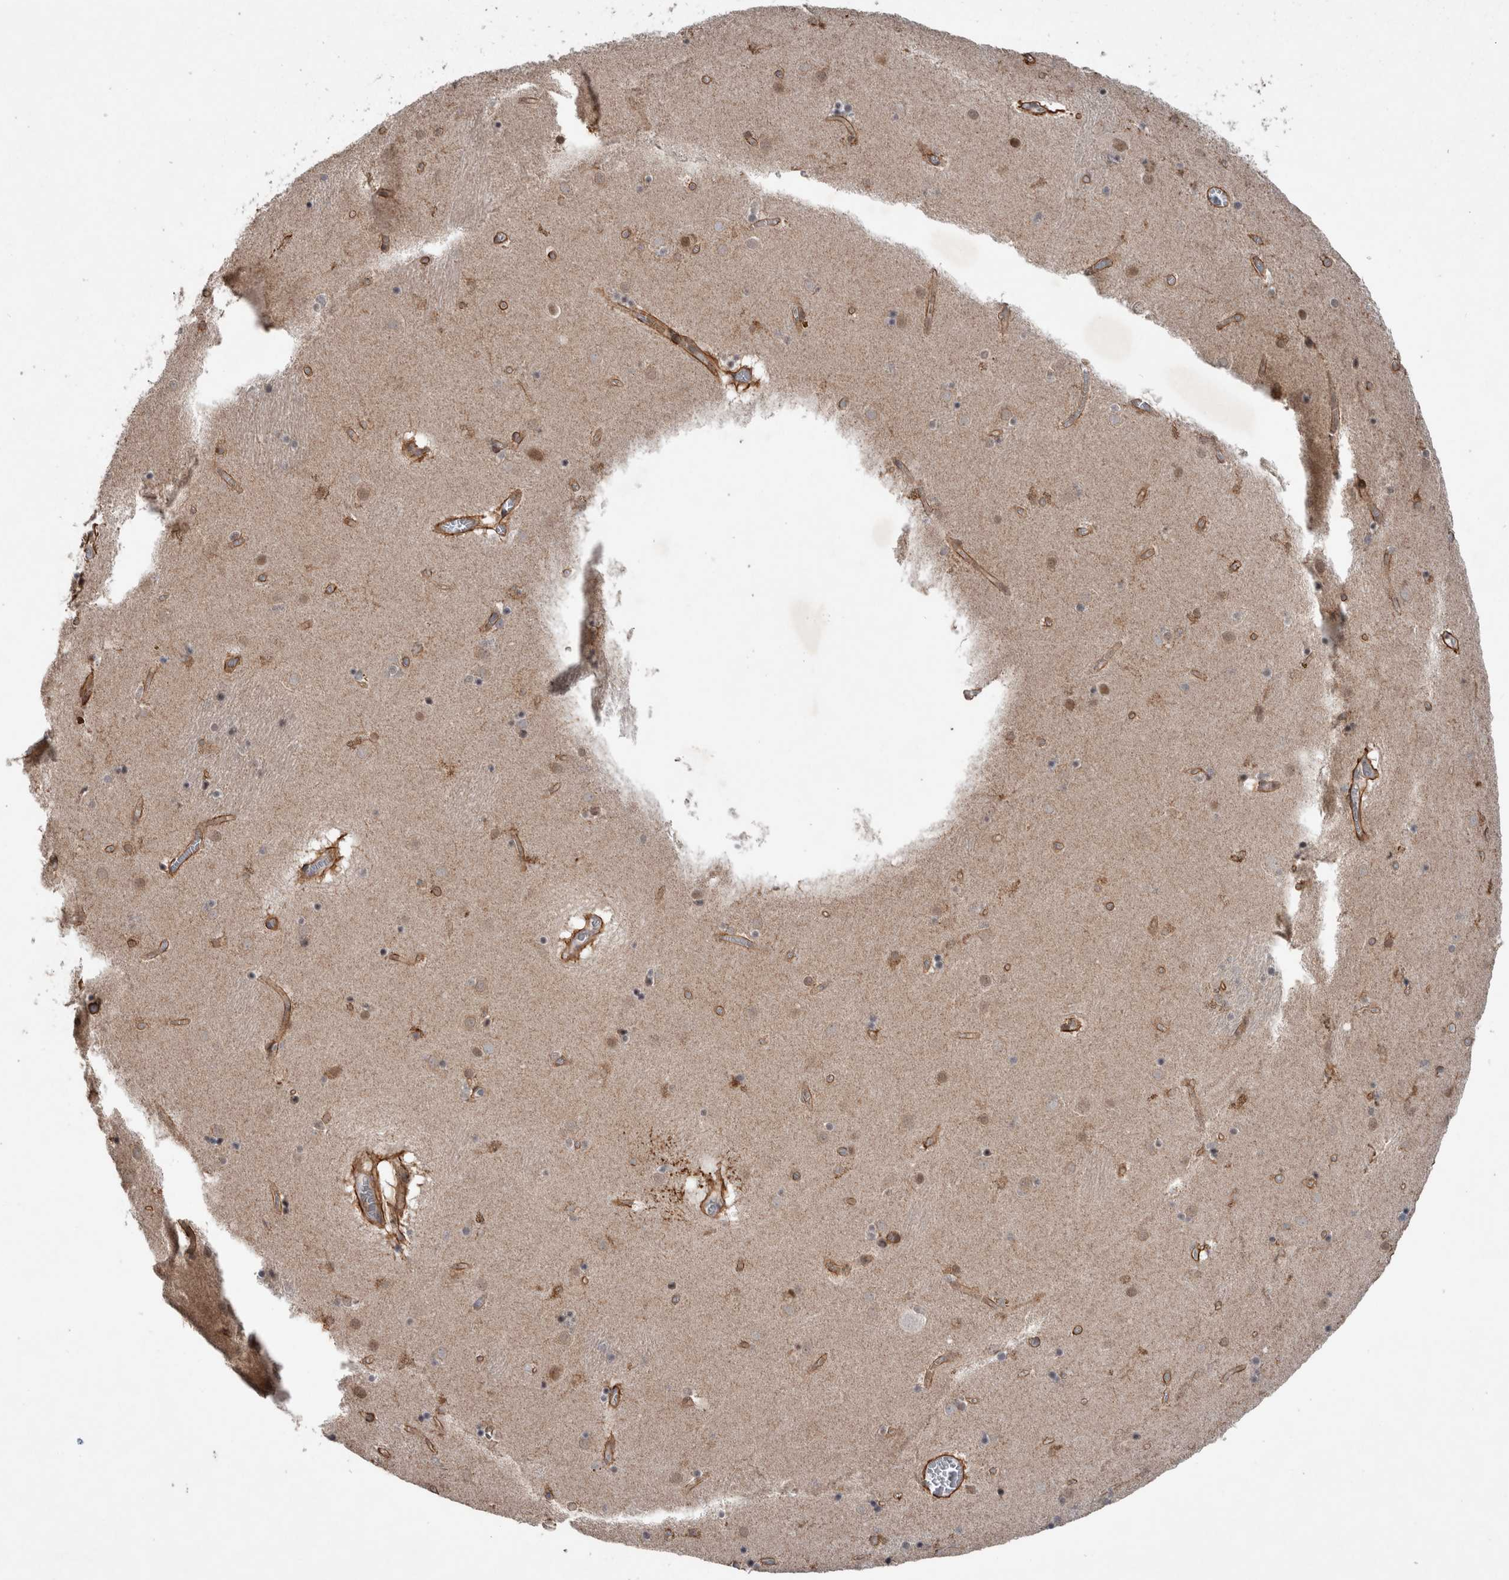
{"staining": {"intensity": "moderate", "quantity": "25%-75%", "location": "cytoplasmic/membranous"}, "tissue": "caudate", "cell_type": "Glial cells", "image_type": "normal", "snomed": [{"axis": "morphology", "description": "Normal tissue, NOS"}, {"axis": "topography", "description": "Lateral ventricle wall"}], "caption": "Unremarkable caudate was stained to show a protein in brown. There is medium levels of moderate cytoplasmic/membranous staining in about 25%-75% of glial cells. (DAB IHC, brown staining for protein, blue staining for nuclei).", "gene": "GIMAP6", "patient": {"sex": "male", "age": 70}}